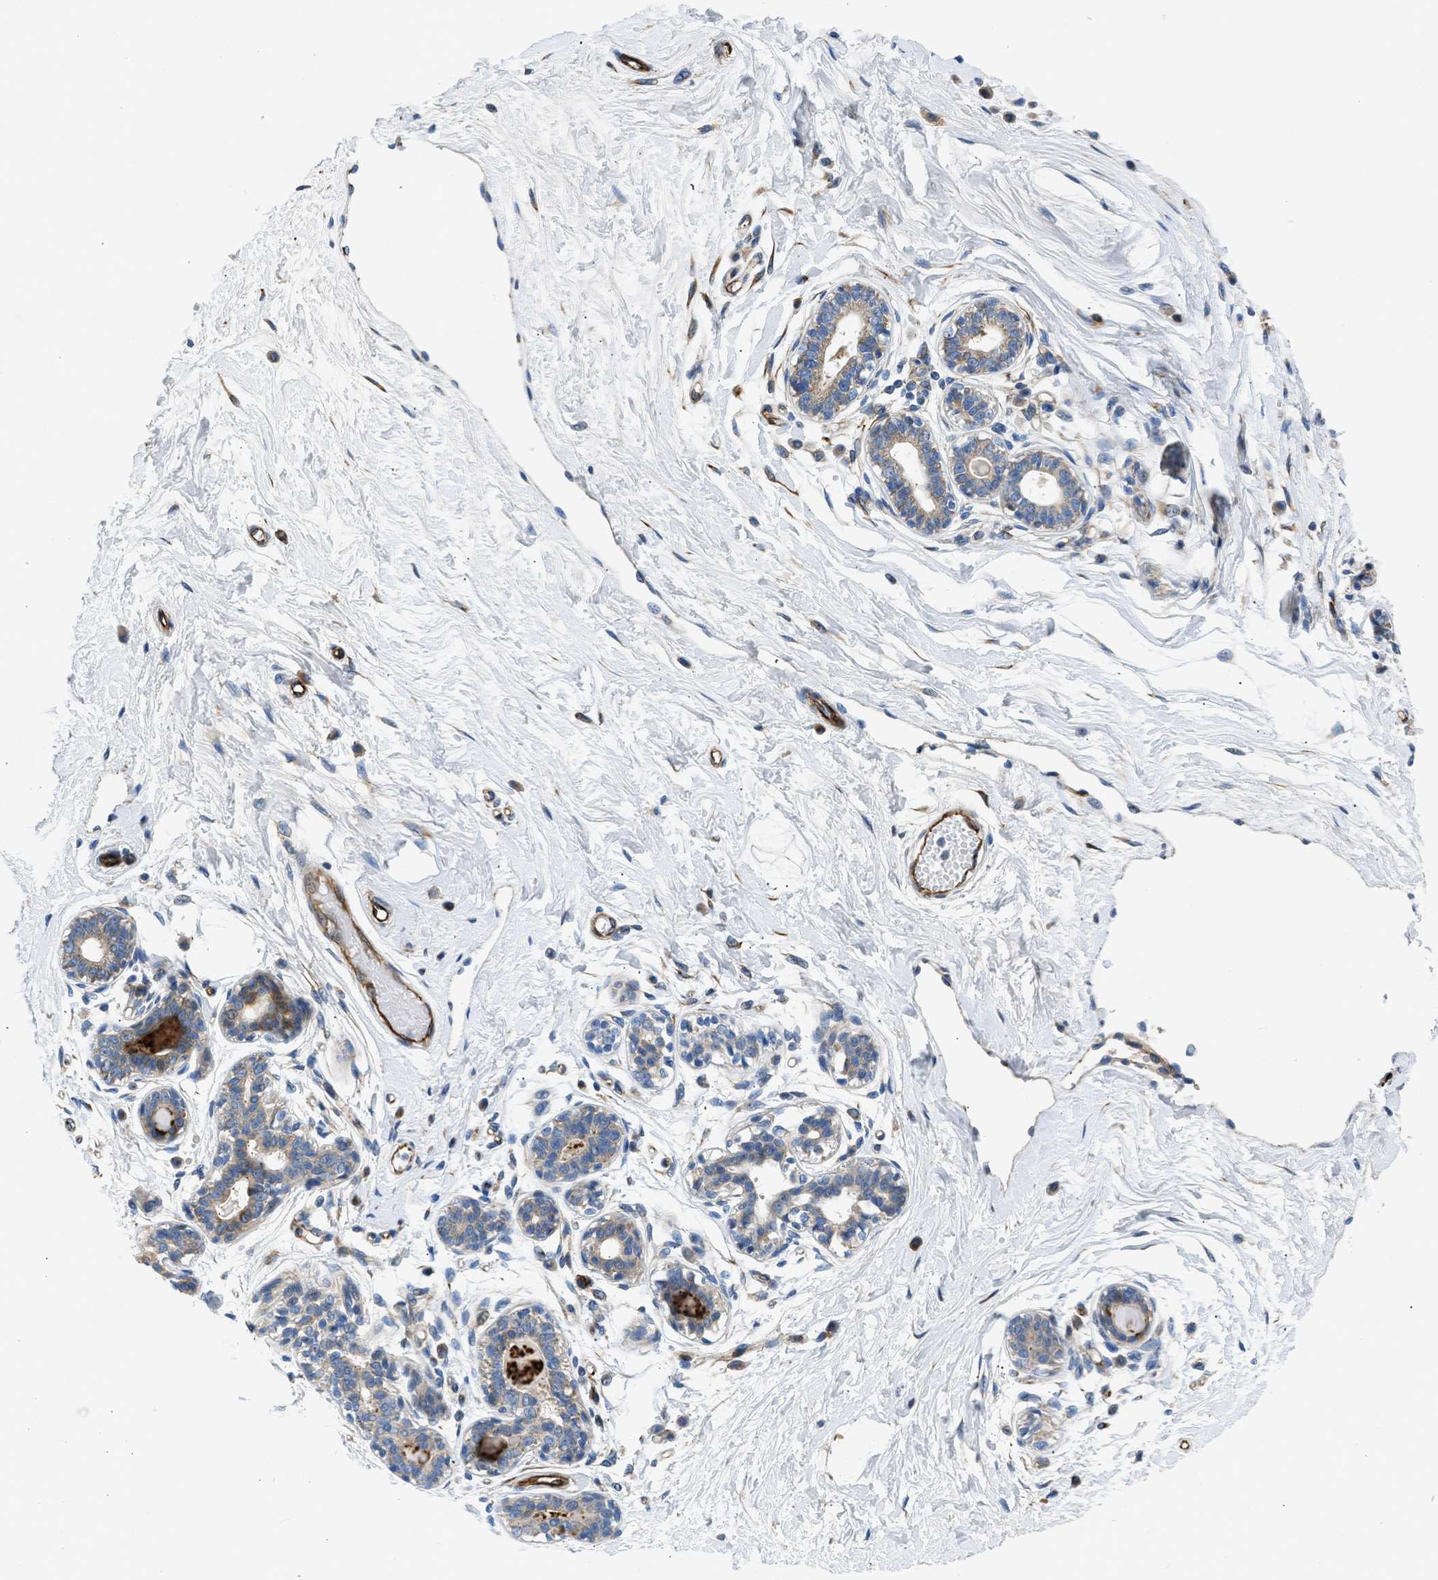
{"staining": {"intensity": "negative", "quantity": "none", "location": "none"}, "tissue": "breast", "cell_type": "Adipocytes", "image_type": "normal", "snomed": [{"axis": "morphology", "description": "Normal tissue, NOS"}, {"axis": "topography", "description": "Breast"}], "caption": "Immunohistochemistry histopathology image of normal human breast stained for a protein (brown), which demonstrates no staining in adipocytes.", "gene": "ULK4", "patient": {"sex": "female", "age": 45}}